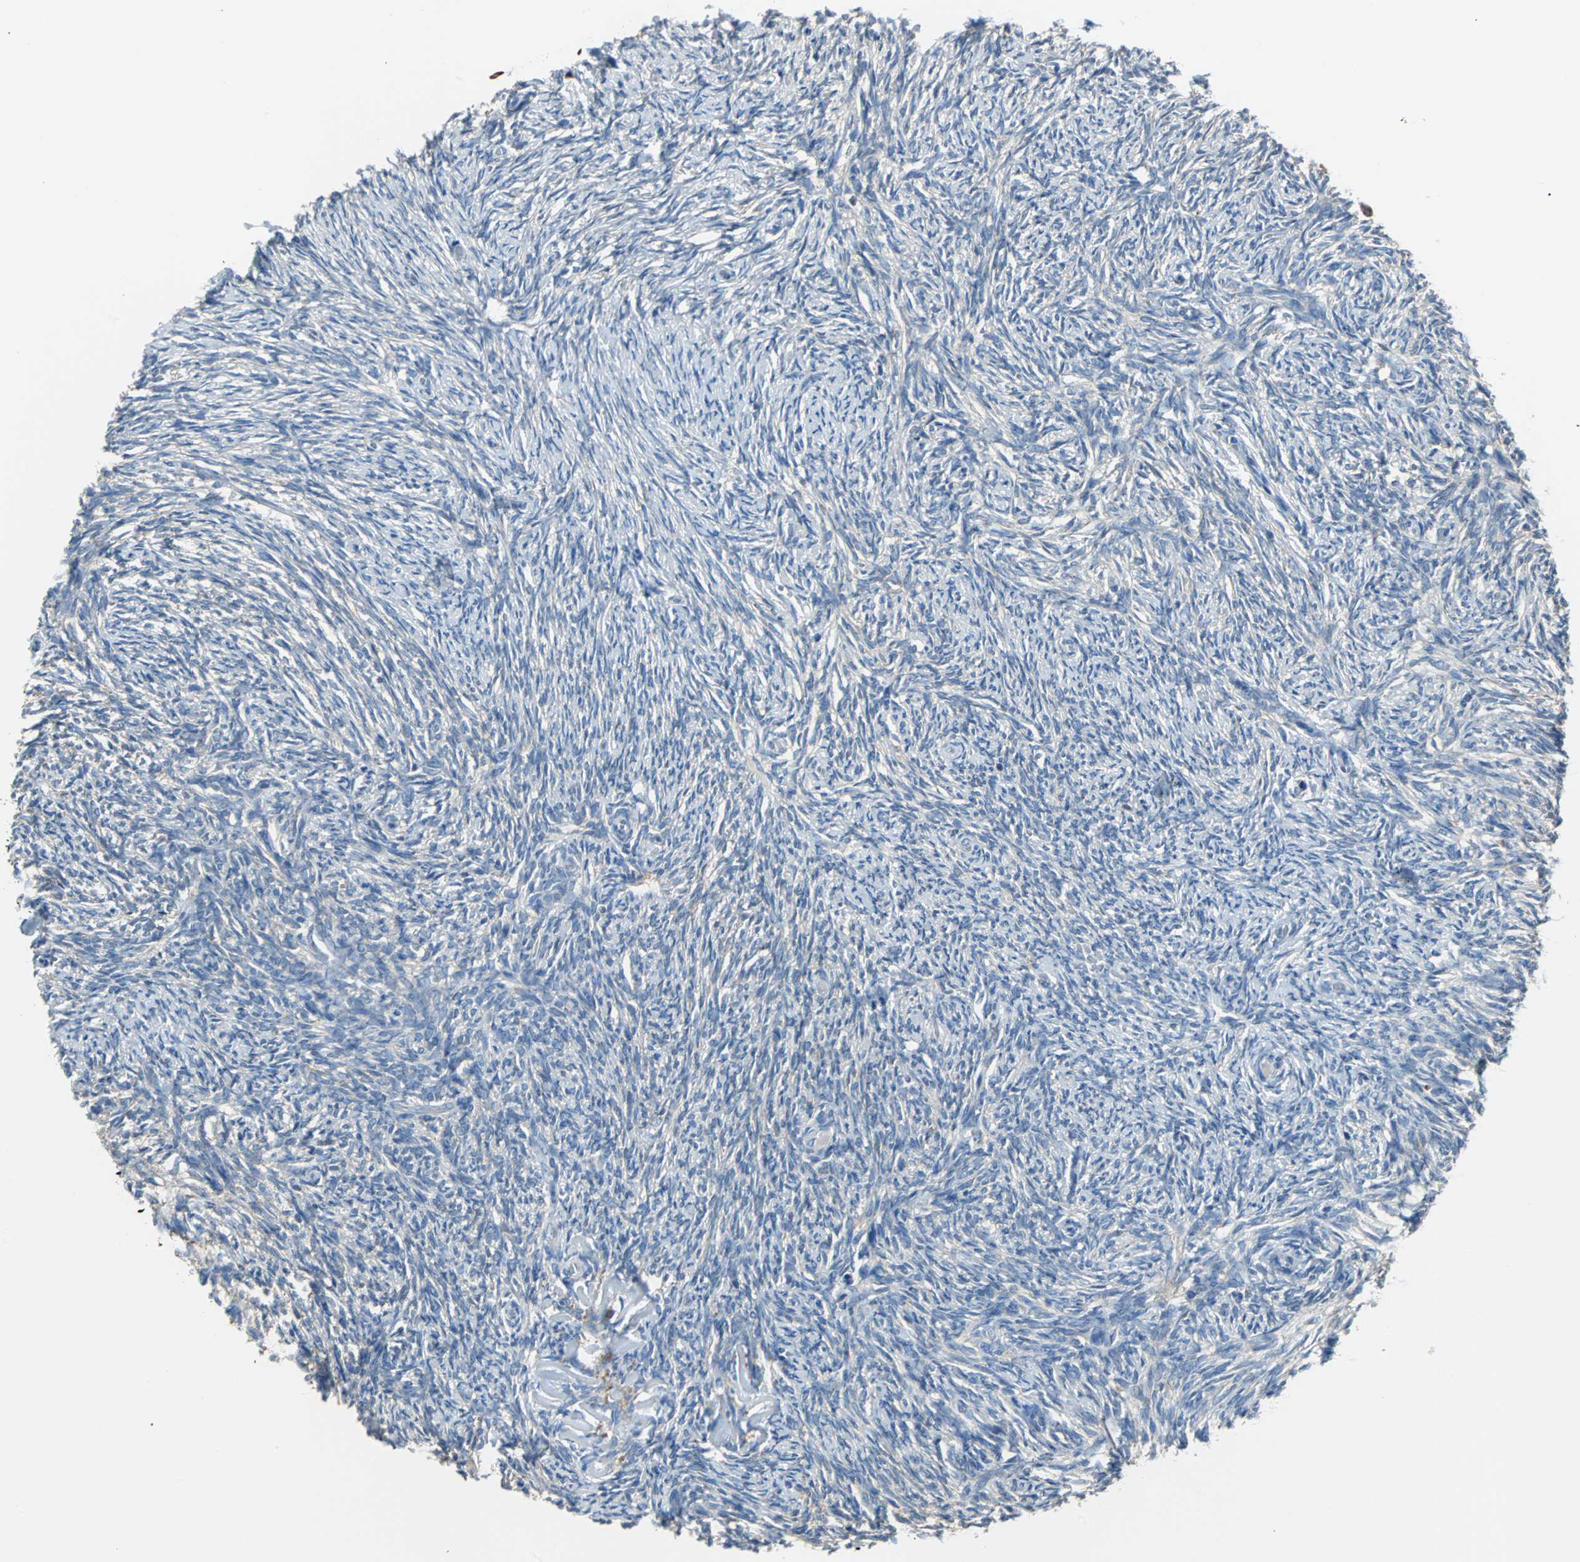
{"staining": {"intensity": "negative", "quantity": "none", "location": "none"}, "tissue": "ovary", "cell_type": "Follicle cells", "image_type": "normal", "snomed": [{"axis": "morphology", "description": "Normal tissue, NOS"}, {"axis": "topography", "description": "Ovary"}], "caption": "A micrograph of ovary stained for a protein displays no brown staining in follicle cells. (Brightfield microscopy of DAB IHC at high magnification).", "gene": "PDIA4", "patient": {"sex": "female", "age": 60}}